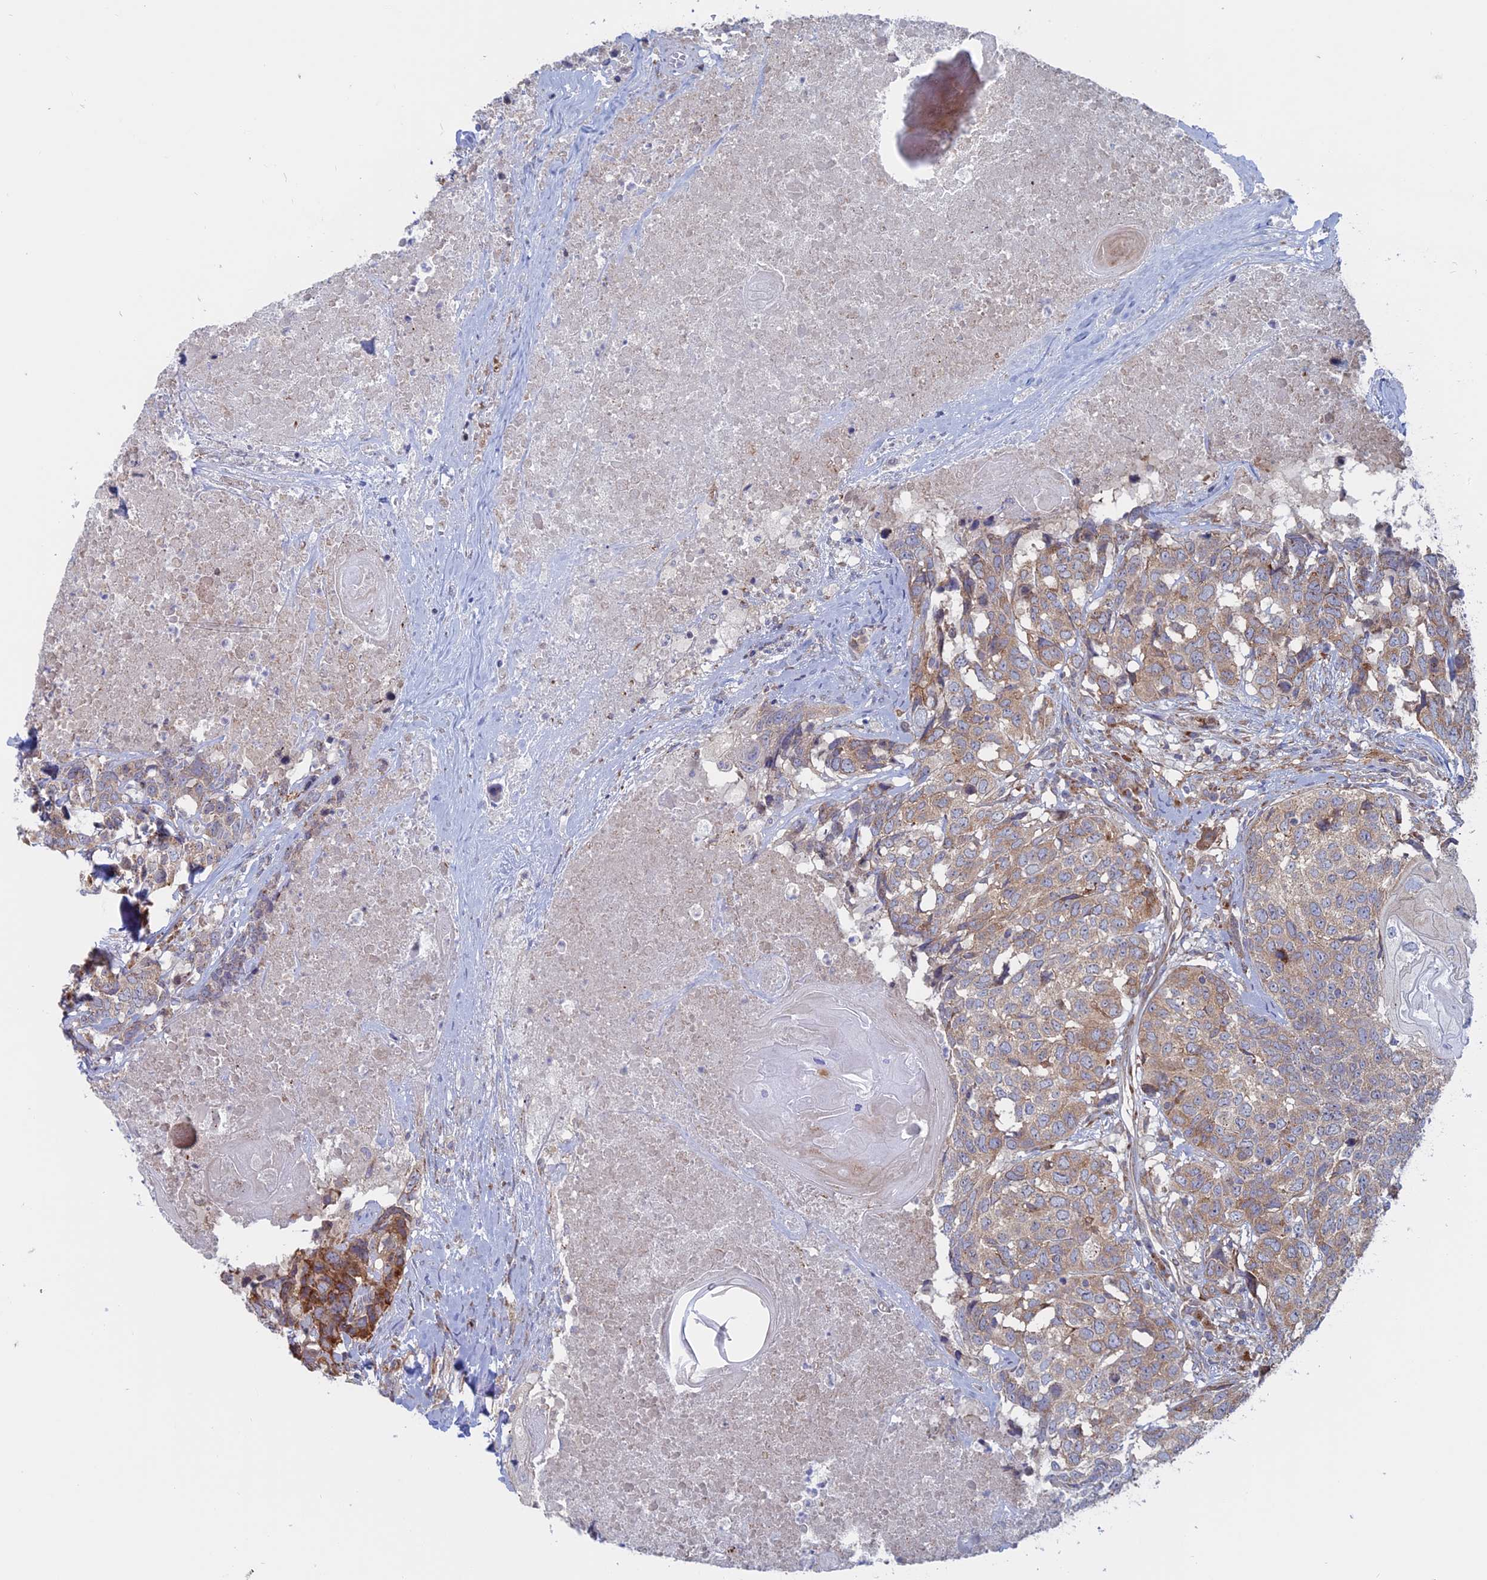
{"staining": {"intensity": "moderate", "quantity": "25%-75%", "location": "cytoplasmic/membranous"}, "tissue": "head and neck cancer", "cell_type": "Tumor cells", "image_type": "cancer", "snomed": [{"axis": "morphology", "description": "Squamous cell carcinoma, NOS"}, {"axis": "topography", "description": "Head-Neck"}], "caption": "This is a histology image of IHC staining of squamous cell carcinoma (head and neck), which shows moderate expression in the cytoplasmic/membranous of tumor cells.", "gene": "TBC1D30", "patient": {"sex": "male", "age": 66}}